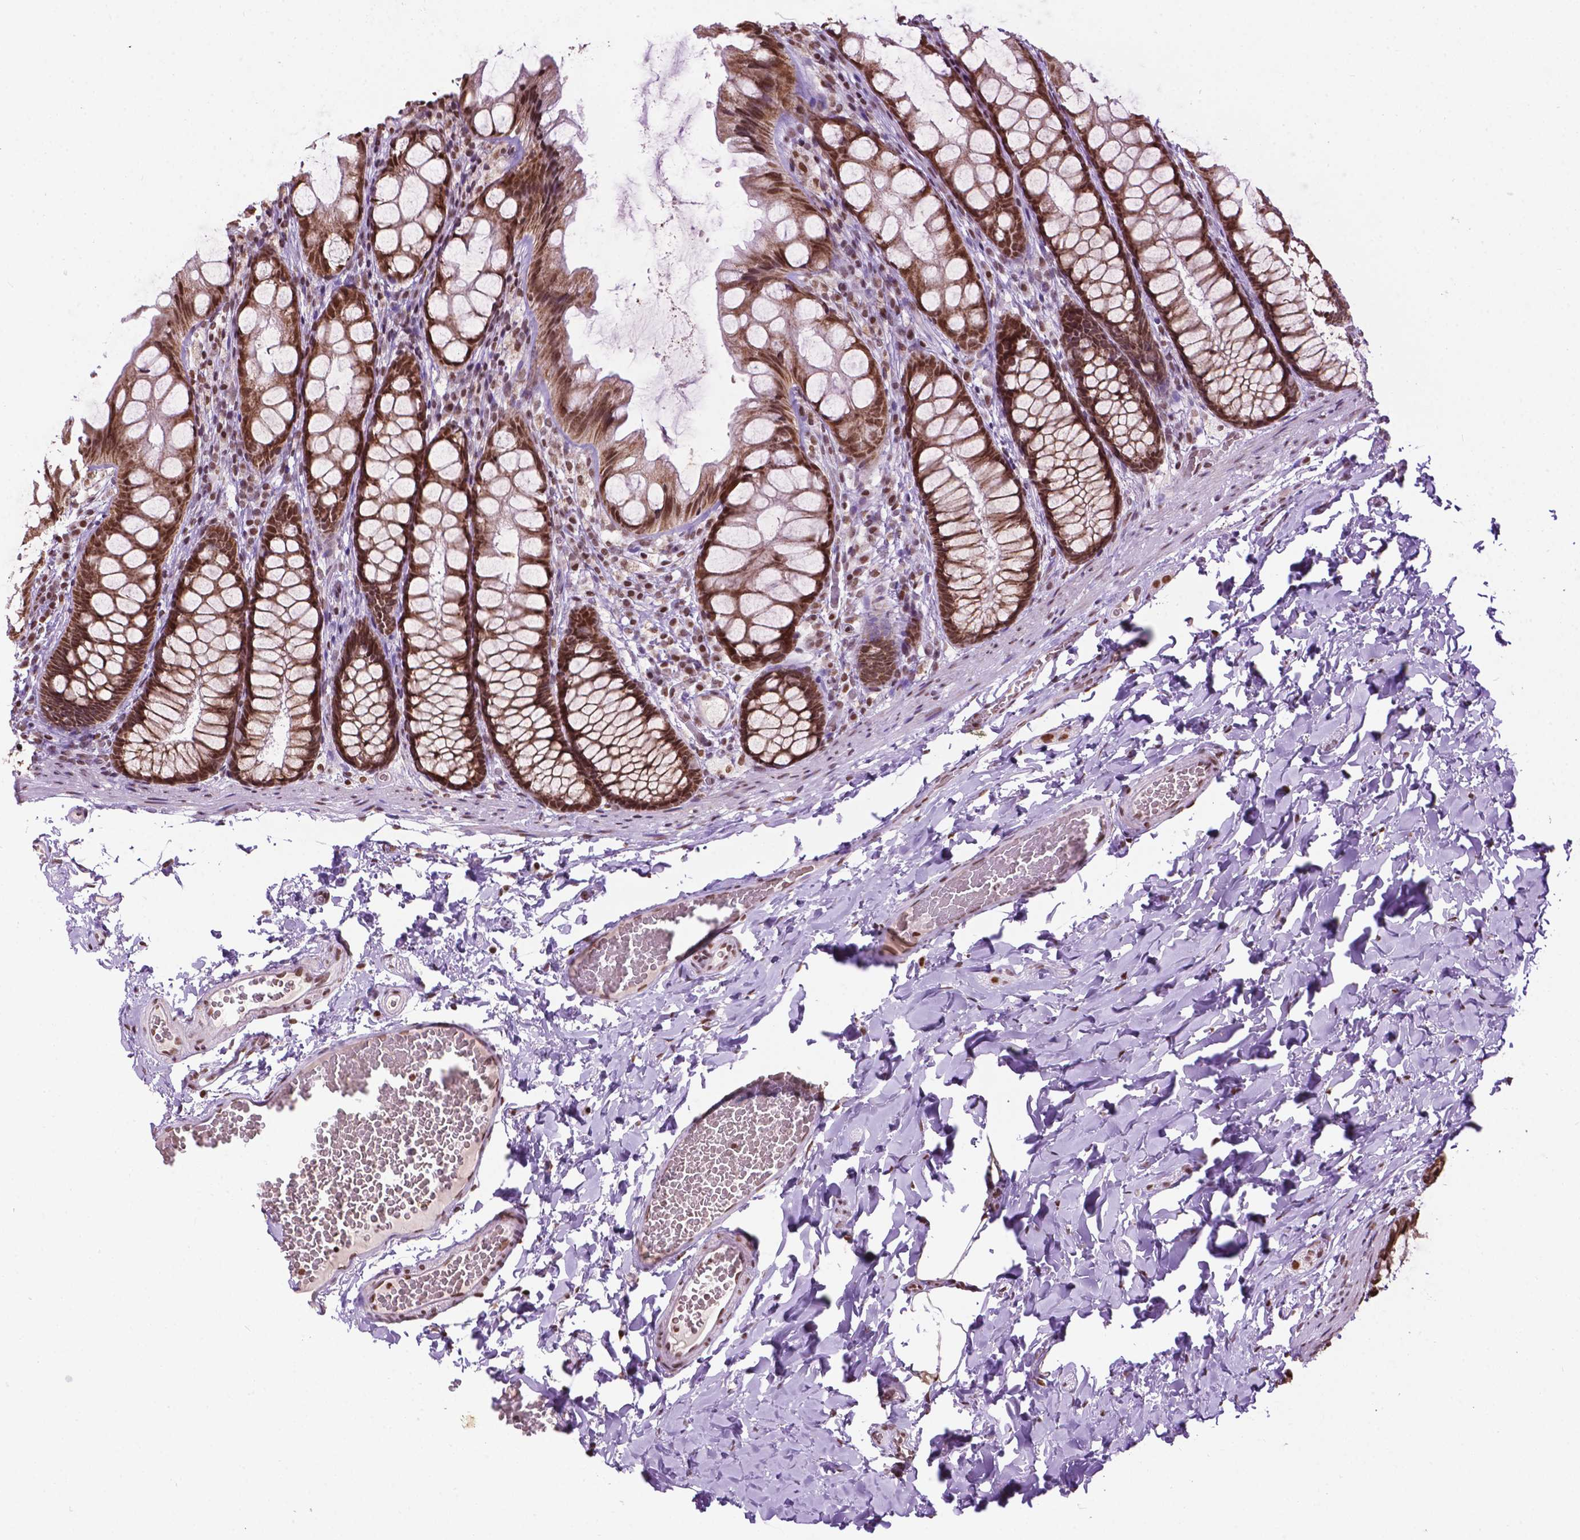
{"staining": {"intensity": "moderate", "quantity": ">75%", "location": "nuclear"}, "tissue": "colon", "cell_type": "Endothelial cells", "image_type": "normal", "snomed": [{"axis": "morphology", "description": "Normal tissue, NOS"}, {"axis": "topography", "description": "Colon"}], "caption": "This is an image of immunohistochemistry (IHC) staining of unremarkable colon, which shows moderate positivity in the nuclear of endothelial cells.", "gene": "COL23A1", "patient": {"sex": "male", "age": 47}}